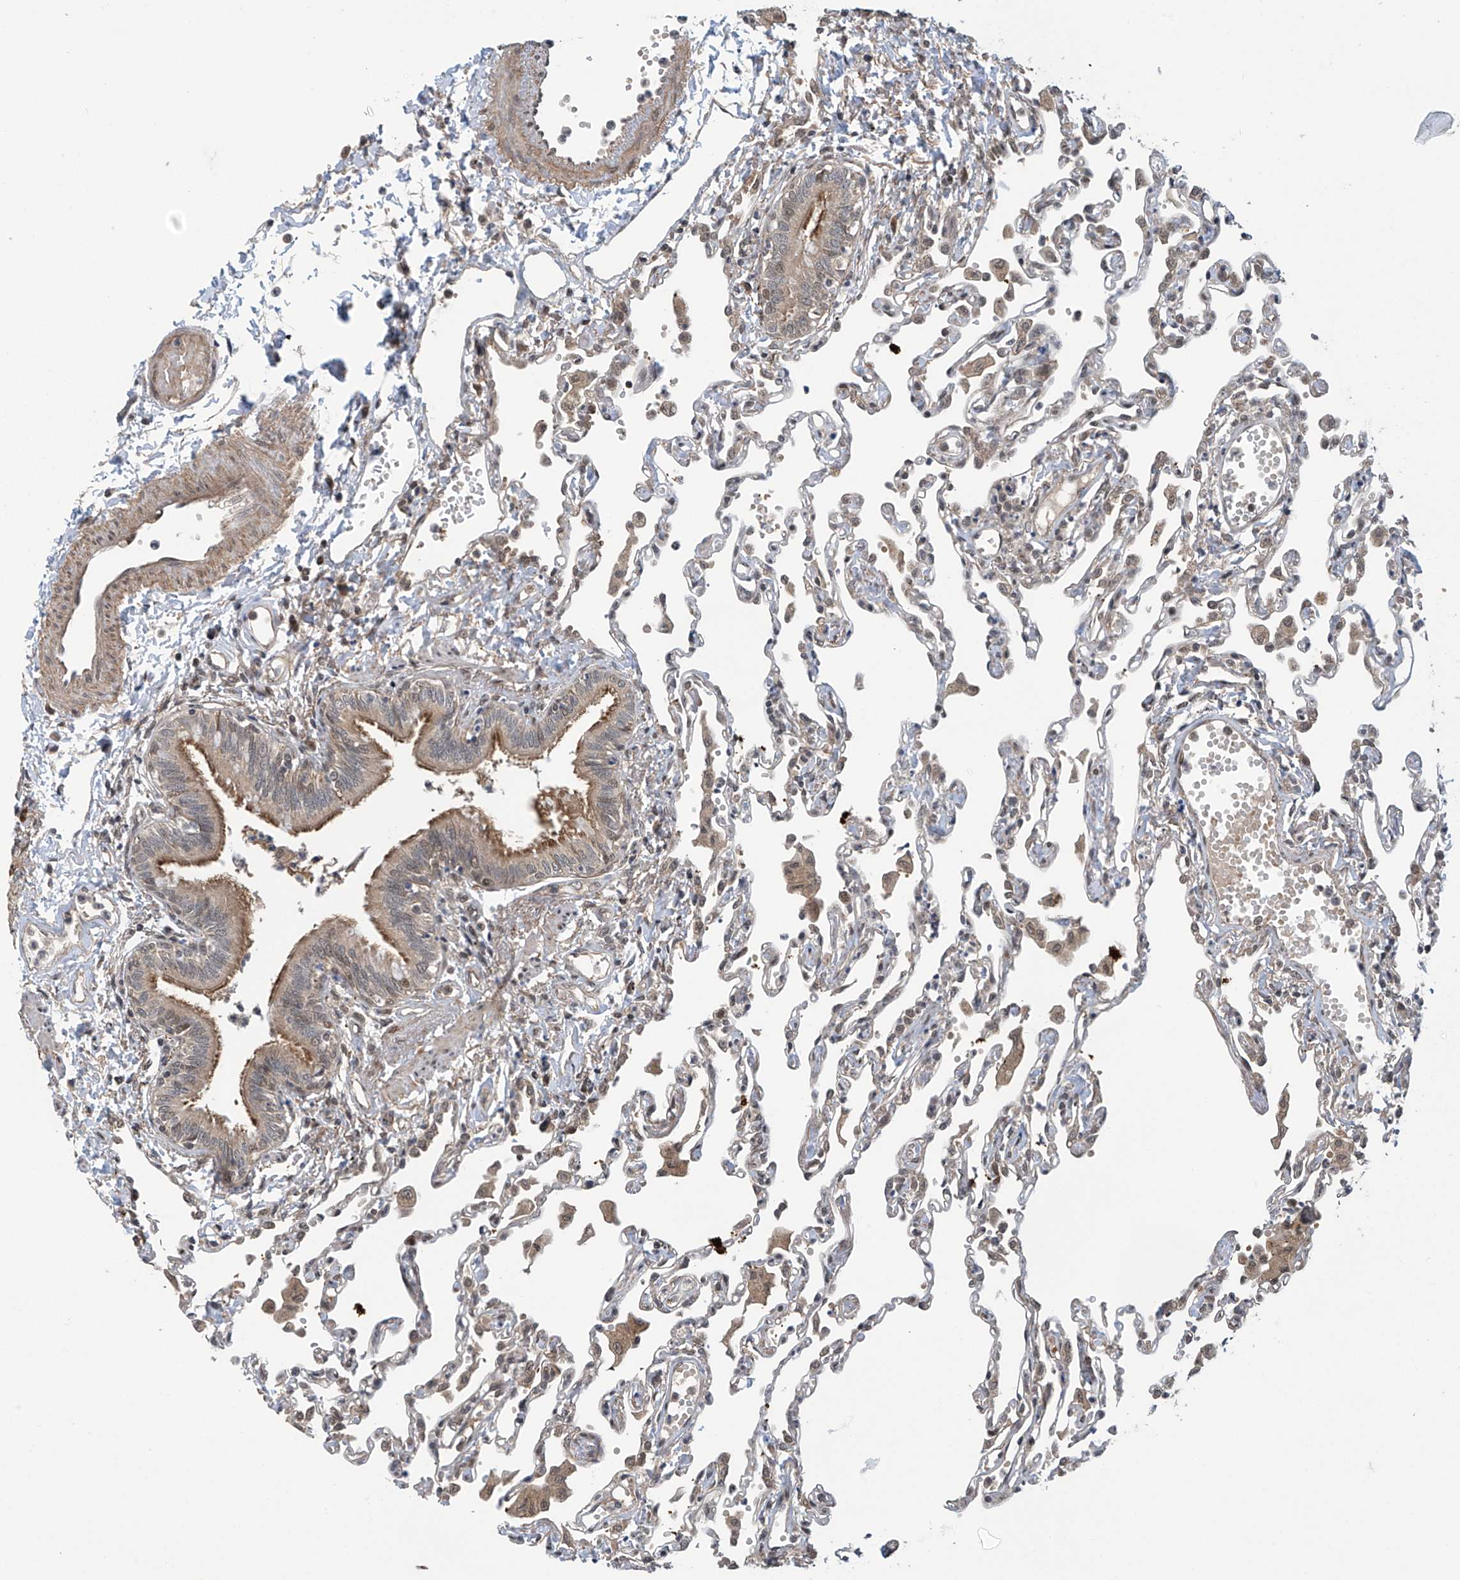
{"staining": {"intensity": "weak", "quantity": "25%-75%", "location": "cytoplasmic/membranous,nuclear"}, "tissue": "lung", "cell_type": "Alveolar cells", "image_type": "normal", "snomed": [{"axis": "morphology", "description": "Normal tissue, NOS"}, {"axis": "topography", "description": "Bronchus"}, {"axis": "topography", "description": "Lung"}], "caption": "Immunohistochemical staining of unremarkable lung exhibits 25%-75% levels of weak cytoplasmic/membranous,nuclear protein expression in about 25%-75% of alveolar cells. Ihc stains the protein of interest in brown and the nuclei are stained blue.", "gene": "ABHD13", "patient": {"sex": "female", "age": 49}}